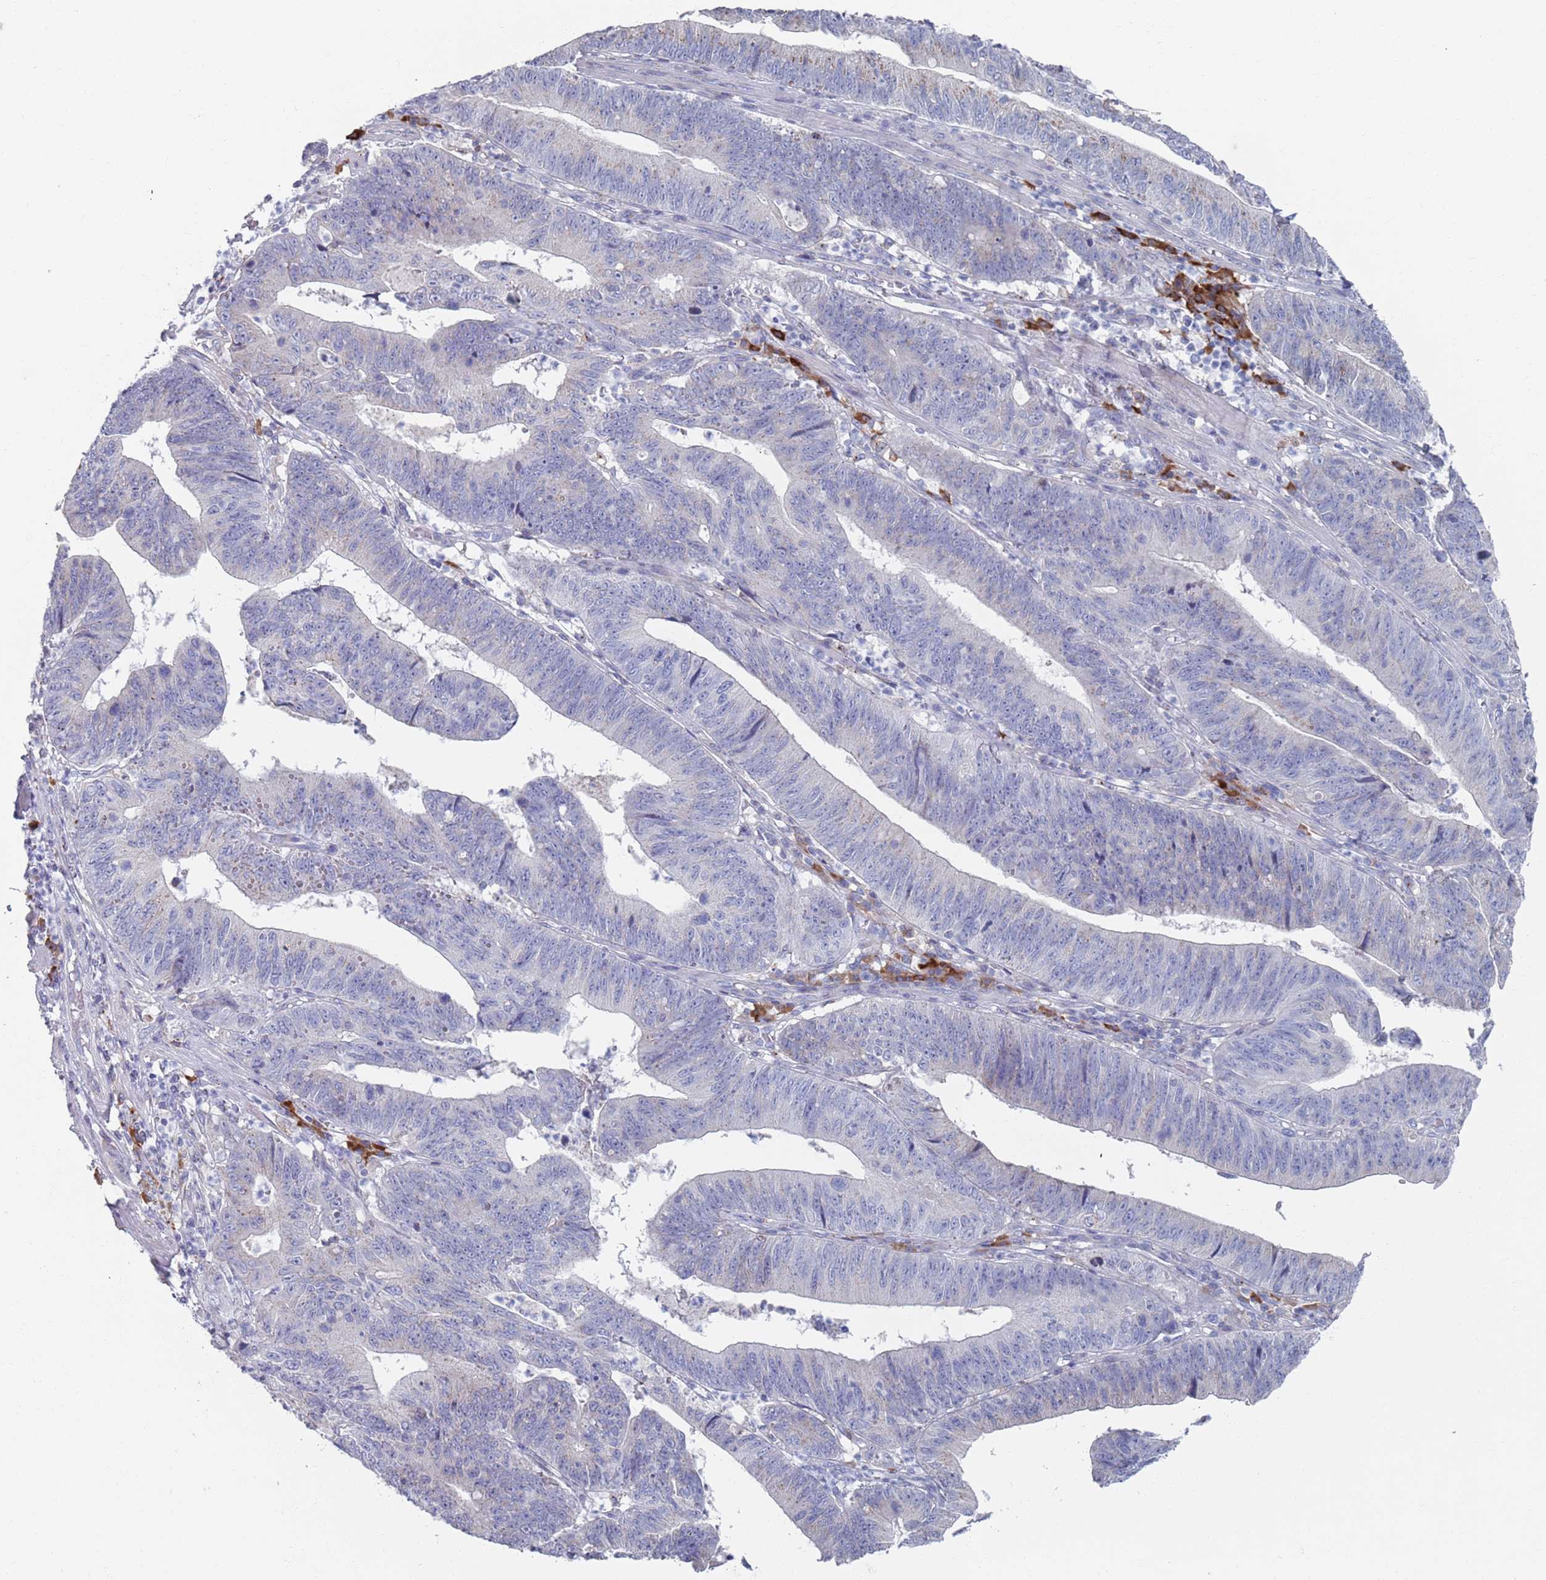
{"staining": {"intensity": "weak", "quantity": "<25%", "location": "cytoplasmic/membranous"}, "tissue": "stomach cancer", "cell_type": "Tumor cells", "image_type": "cancer", "snomed": [{"axis": "morphology", "description": "Adenocarcinoma, NOS"}, {"axis": "topography", "description": "Stomach"}], "caption": "Immunohistochemical staining of stomach cancer (adenocarcinoma) reveals no significant staining in tumor cells.", "gene": "MAT1A", "patient": {"sex": "male", "age": 59}}